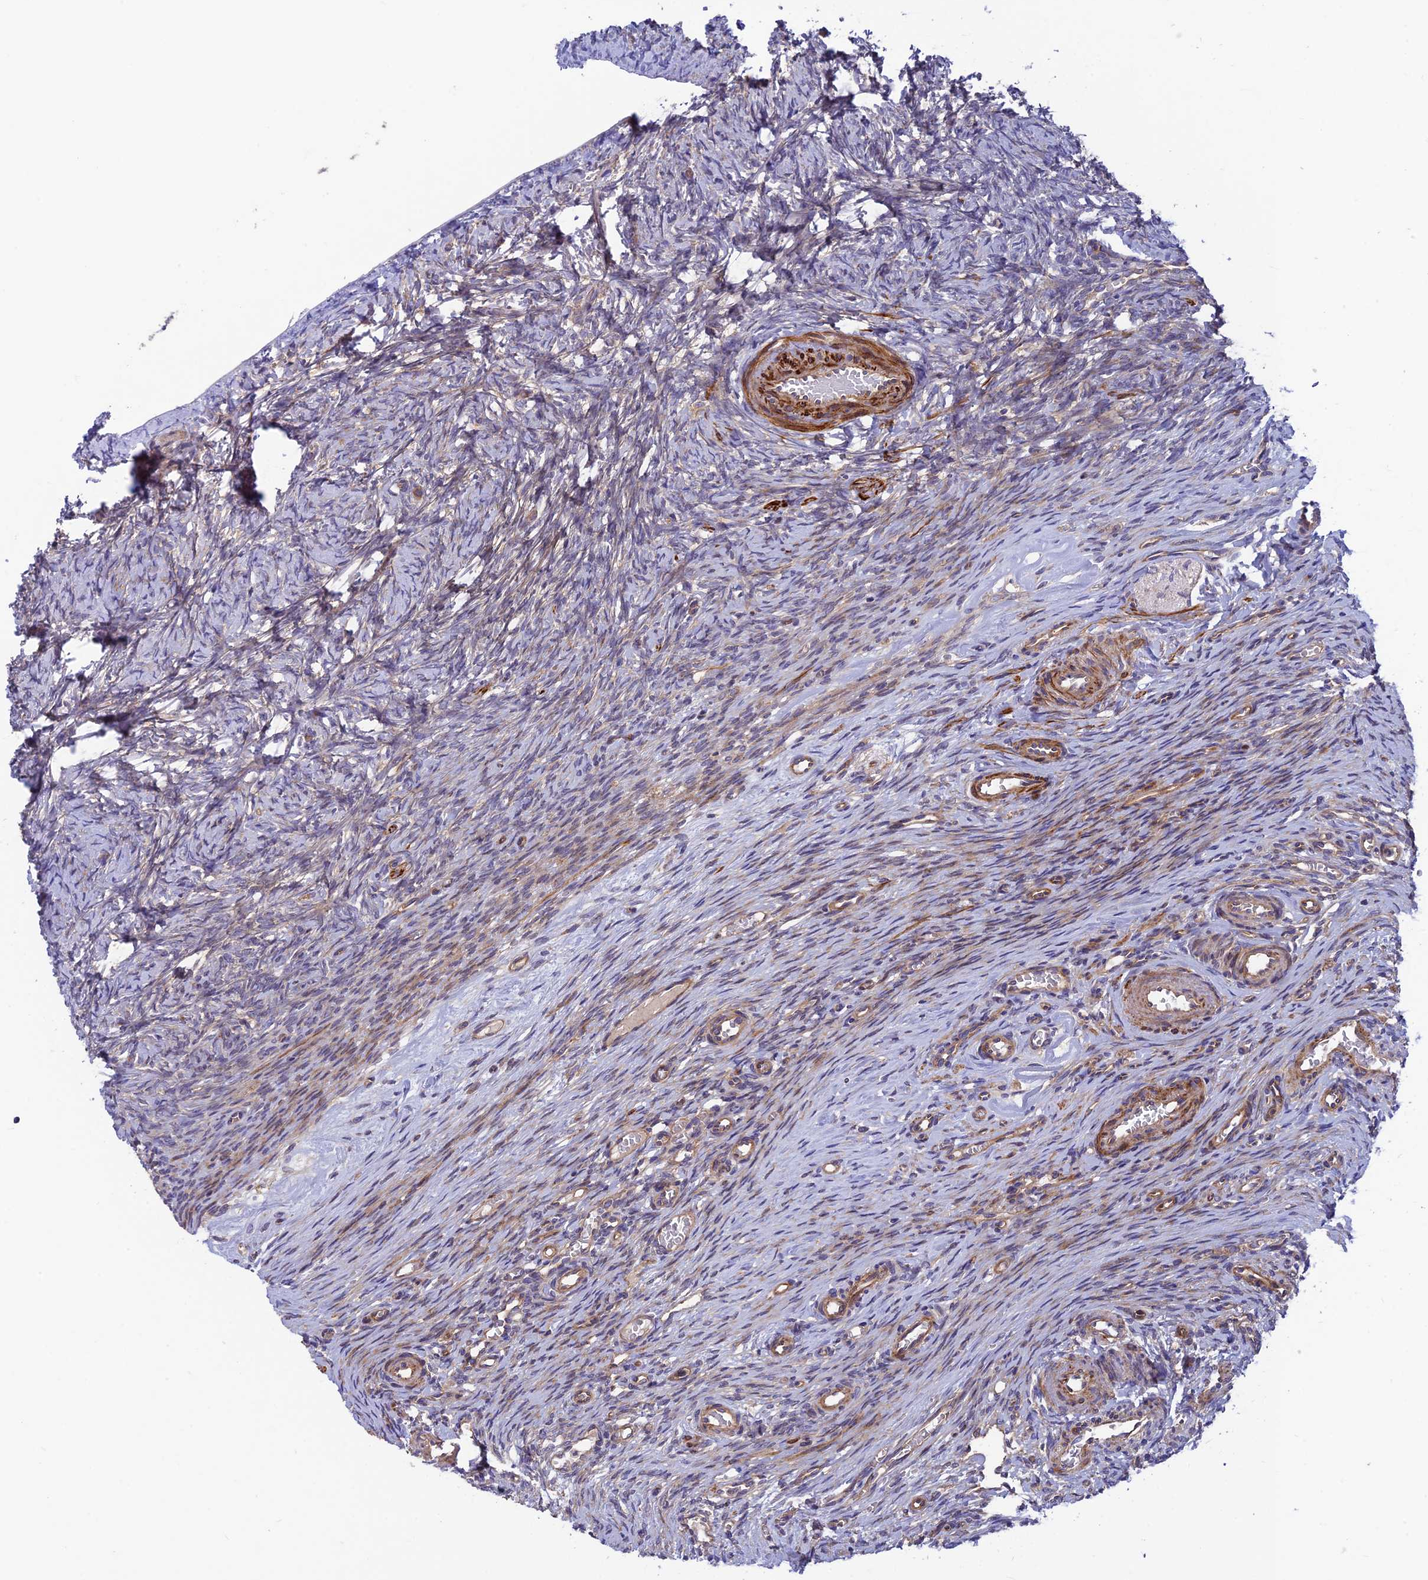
{"staining": {"intensity": "weak", "quantity": "25%-75%", "location": "cytoplasmic/membranous"}, "tissue": "ovary", "cell_type": "Ovarian stroma cells", "image_type": "normal", "snomed": [{"axis": "morphology", "description": "Adenocarcinoma, NOS"}, {"axis": "topography", "description": "Endometrium"}], "caption": "The histopathology image displays staining of normal ovary, revealing weak cytoplasmic/membranous protein positivity (brown color) within ovarian stroma cells. The protein of interest is shown in brown color, while the nuclei are stained blue.", "gene": "ADAMTS15", "patient": {"sex": "female", "age": 32}}